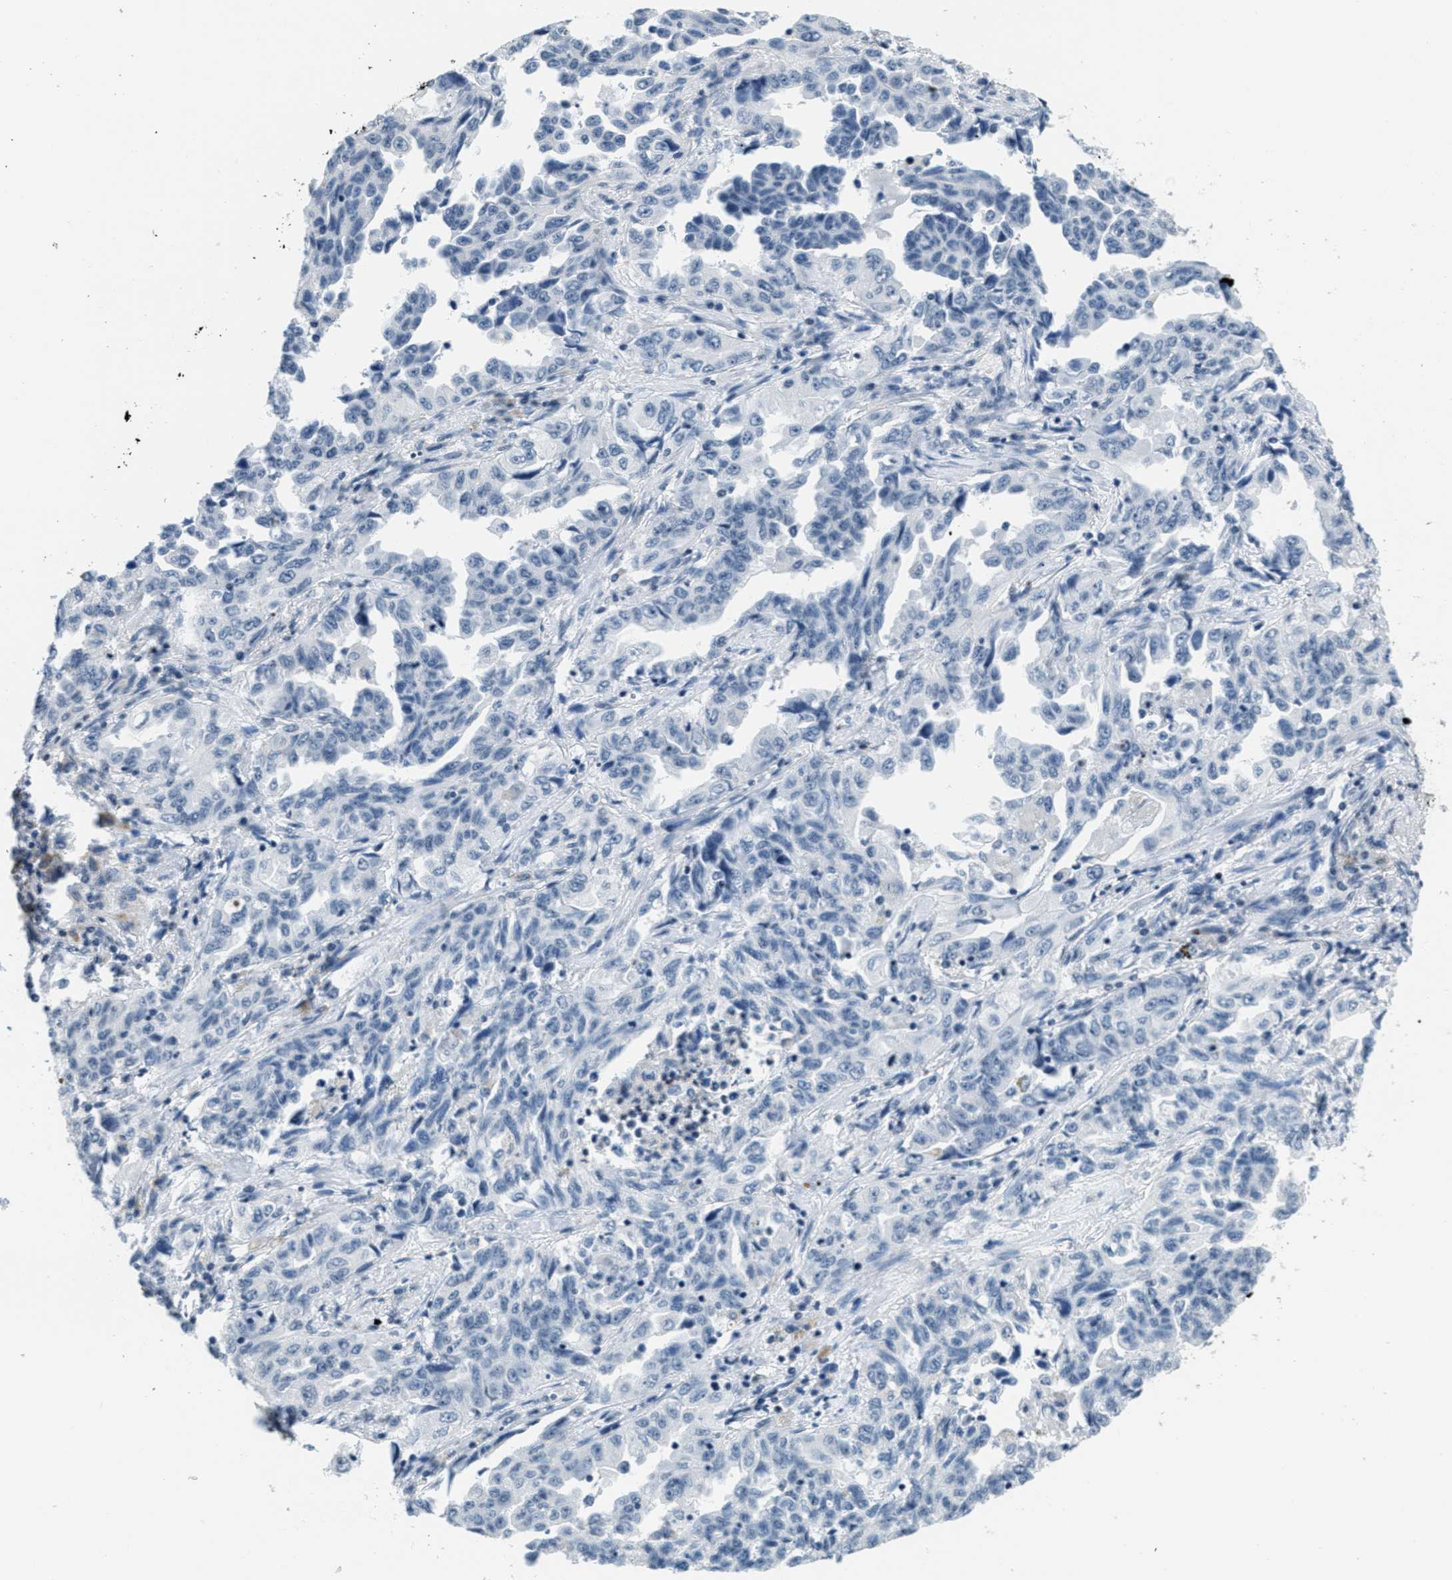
{"staining": {"intensity": "negative", "quantity": "none", "location": "none"}, "tissue": "lung cancer", "cell_type": "Tumor cells", "image_type": "cancer", "snomed": [{"axis": "morphology", "description": "Adenocarcinoma, NOS"}, {"axis": "topography", "description": "Lung"}], "caption": "IHC photomicrograph of neoplastic tissue: human lung cancer stained with DAB (3,3'-diaminobenzidine) shows no significant protein positivity in tumor cells.", "gene": "CA4", "patient": {"sex": "female", "age": 51}}